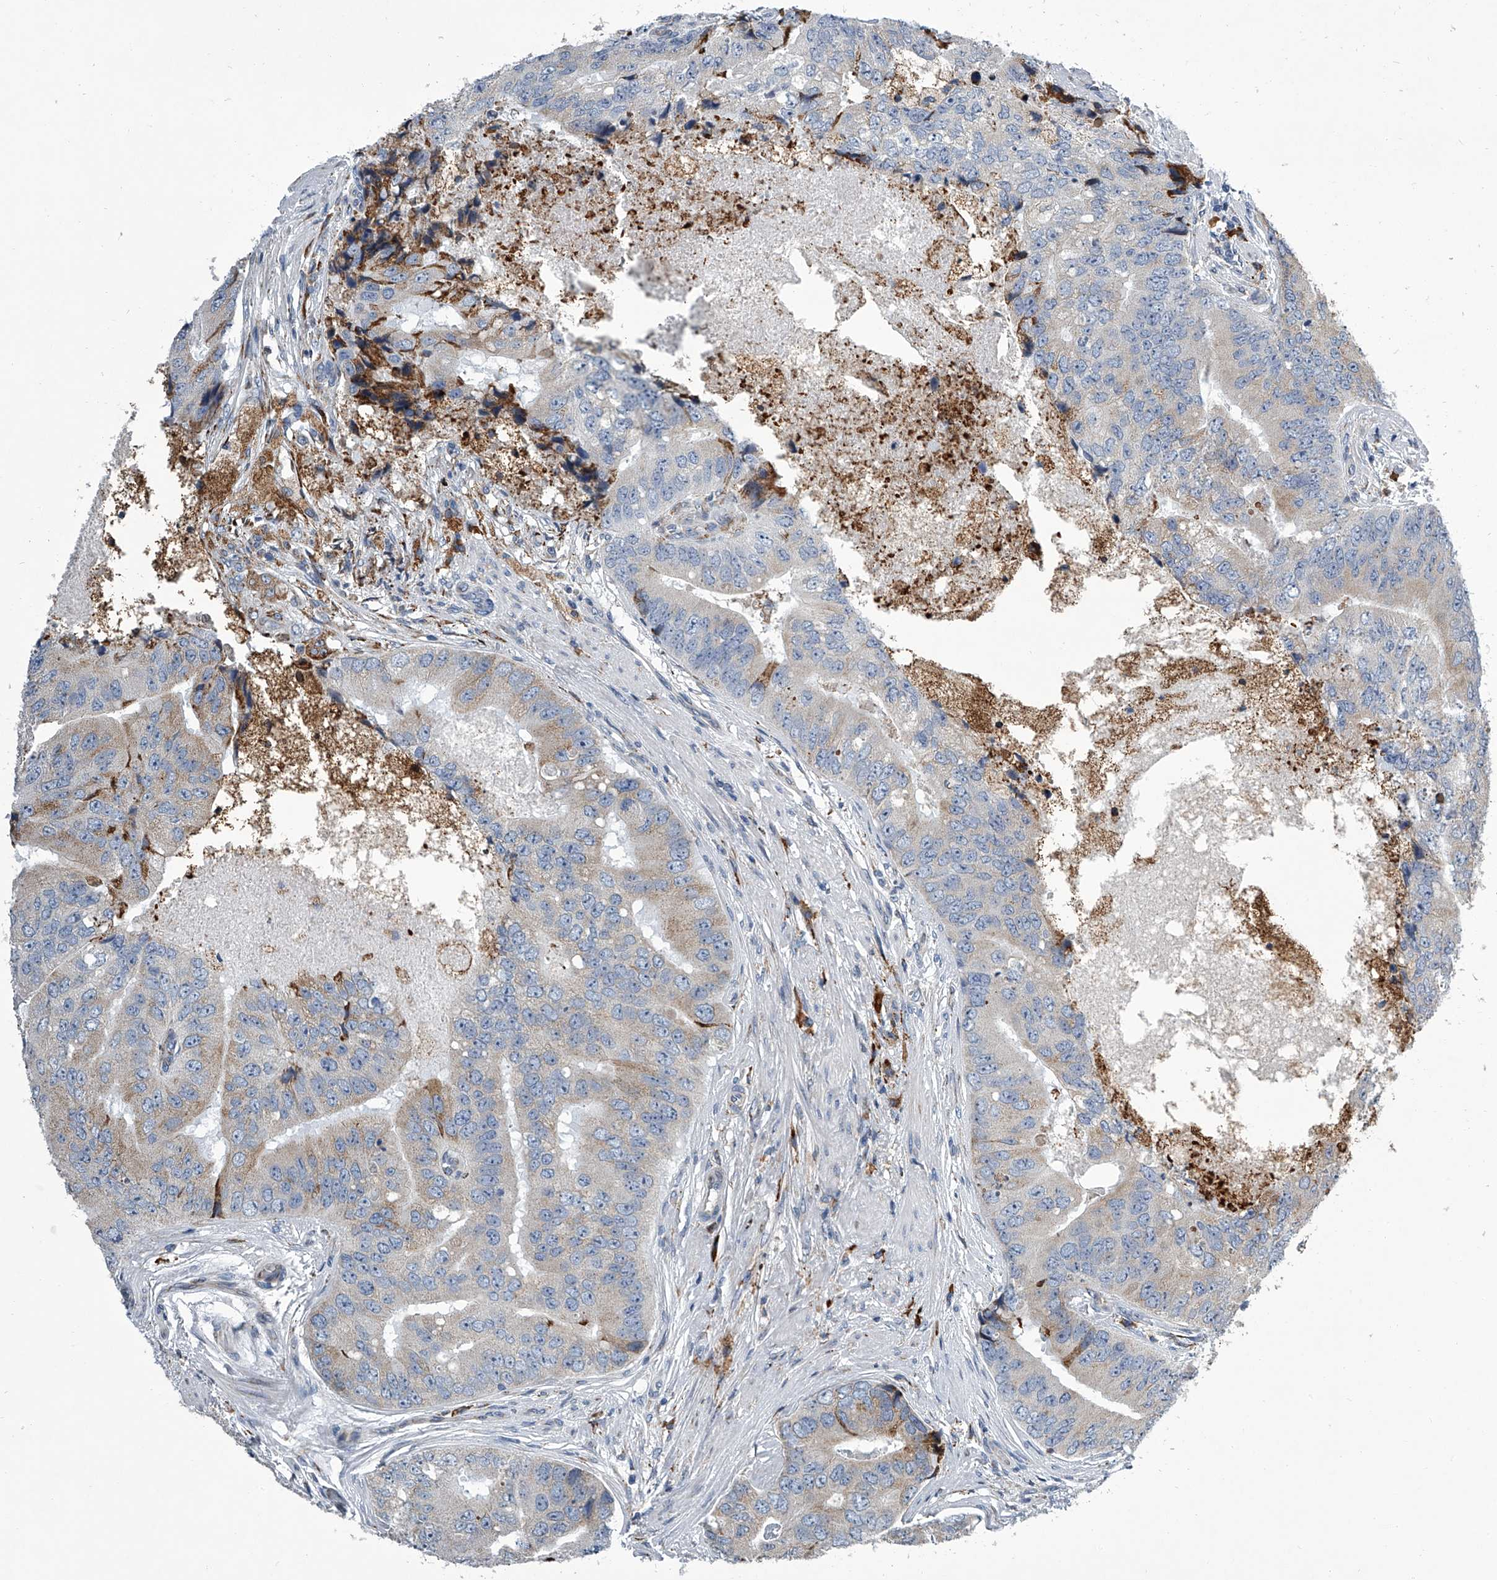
{"staining": {"intensity": "negative", "quantity": "none", "location": "none"}, "tissue": "prostate cancer", "cell_type": "Tumor cells", "image_type": "cancer", "snomed": [{"axis": "morphology", "description": "Adenocarcinoma, High grade"}, {"axis": "topography", "description": "Prostate"}], "caption": "This is an immunohistochemistry histopathology image of prostate cancer. There is no staining in tumor cells.", "gene": "TMEM63C", "patient": {"sex": "male", "age": 70}}